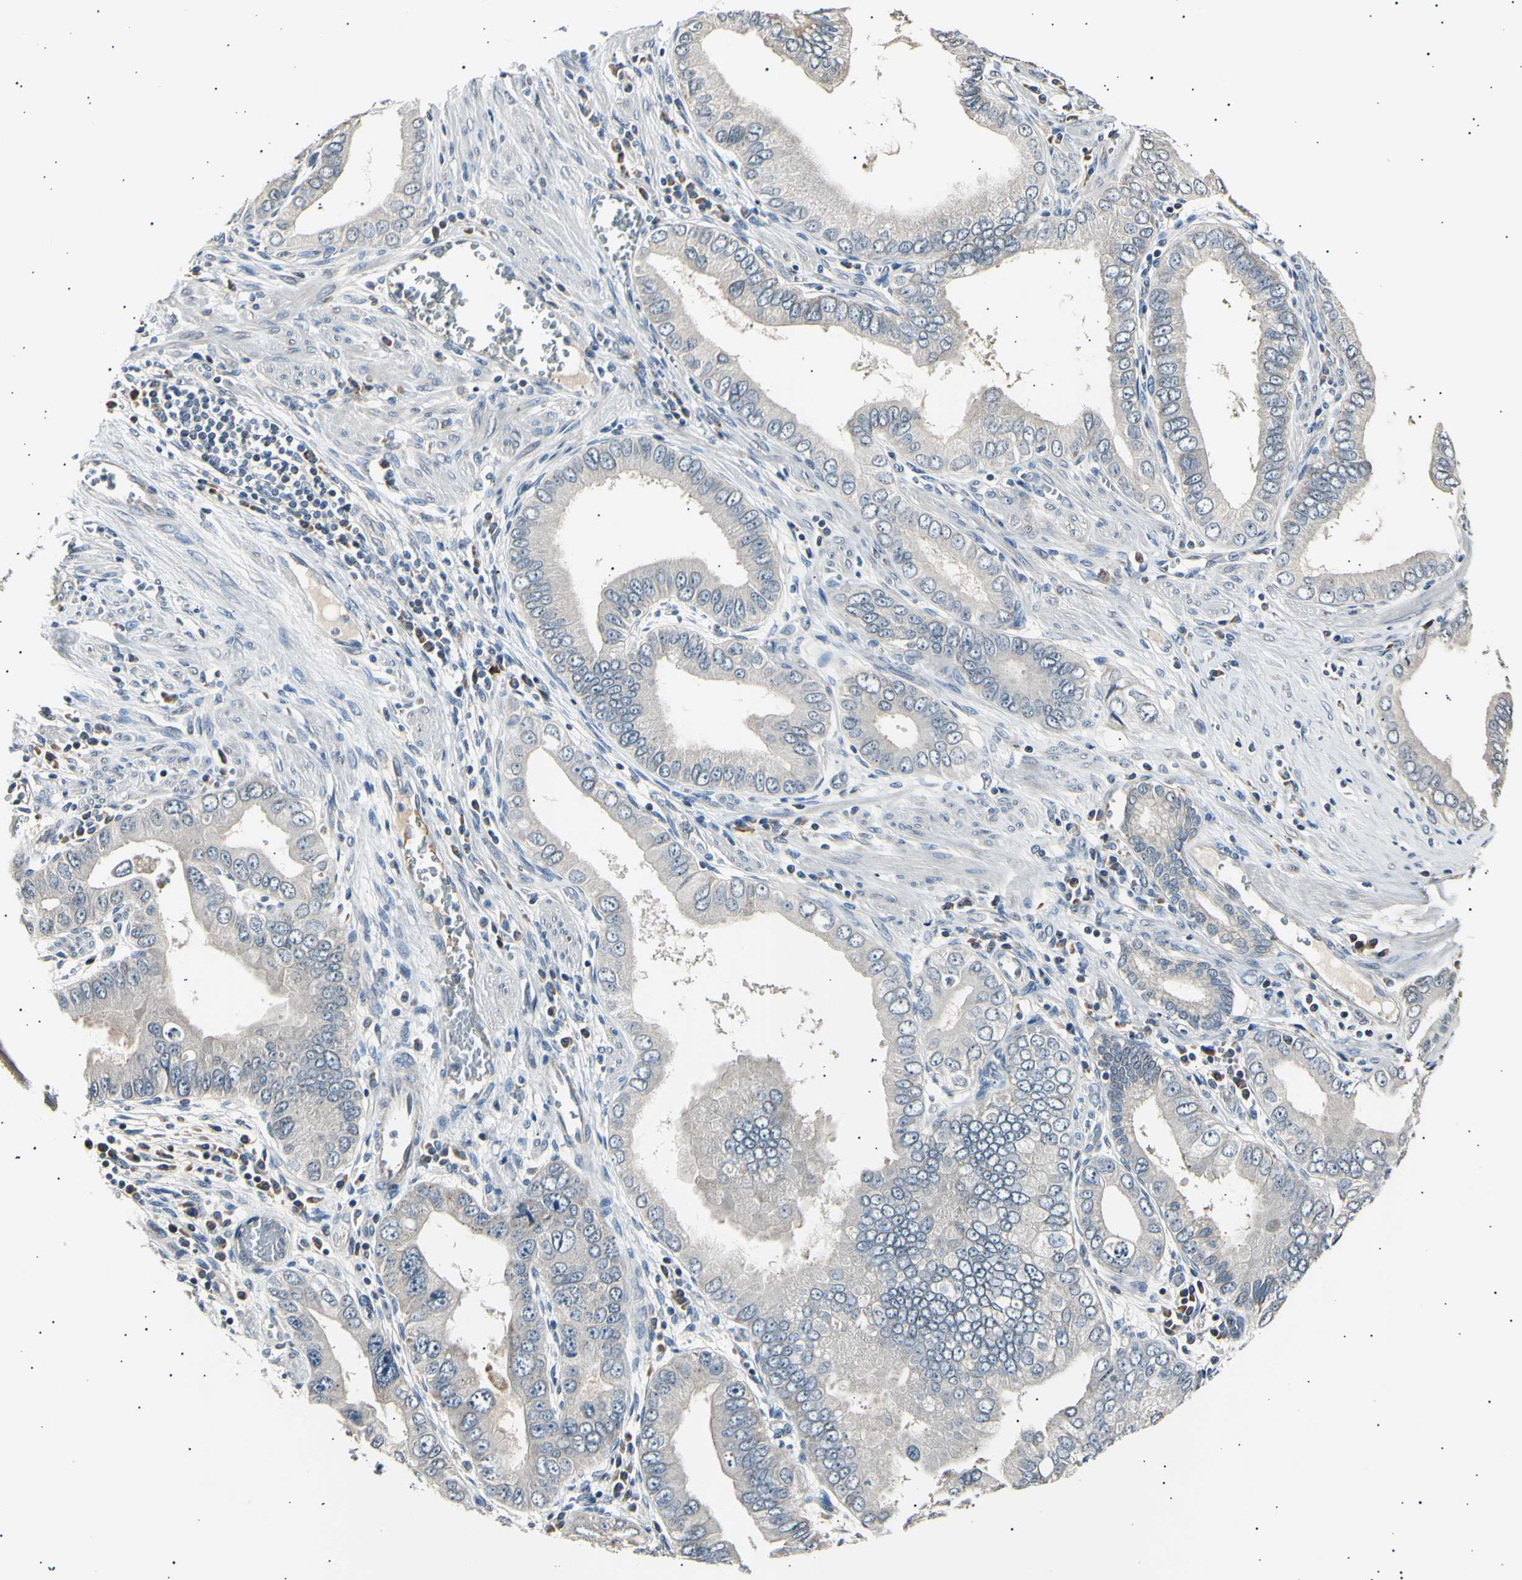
{"staining": {"intensity": "weak", "quantity": ">75%", "location": "cytoplasmic/membranous"}, "tissue": "pancreatic cancer", "cell_type": "Tumor cells", "image_type": "cancer", "snomed": [{"axis": "morphology", "description": "Normal tissue, NOS"}, {"axis": "topography", "description": "Lymph node"}], "caption": "Immunohistochemical staining of pancreatic cancer demonstrates low levels of weak cytoplasmic/membranous protein positivity in about >75% of tumor cells.", "gene": "ITGA6", "patient": {"sex": "male", "age": 50}}